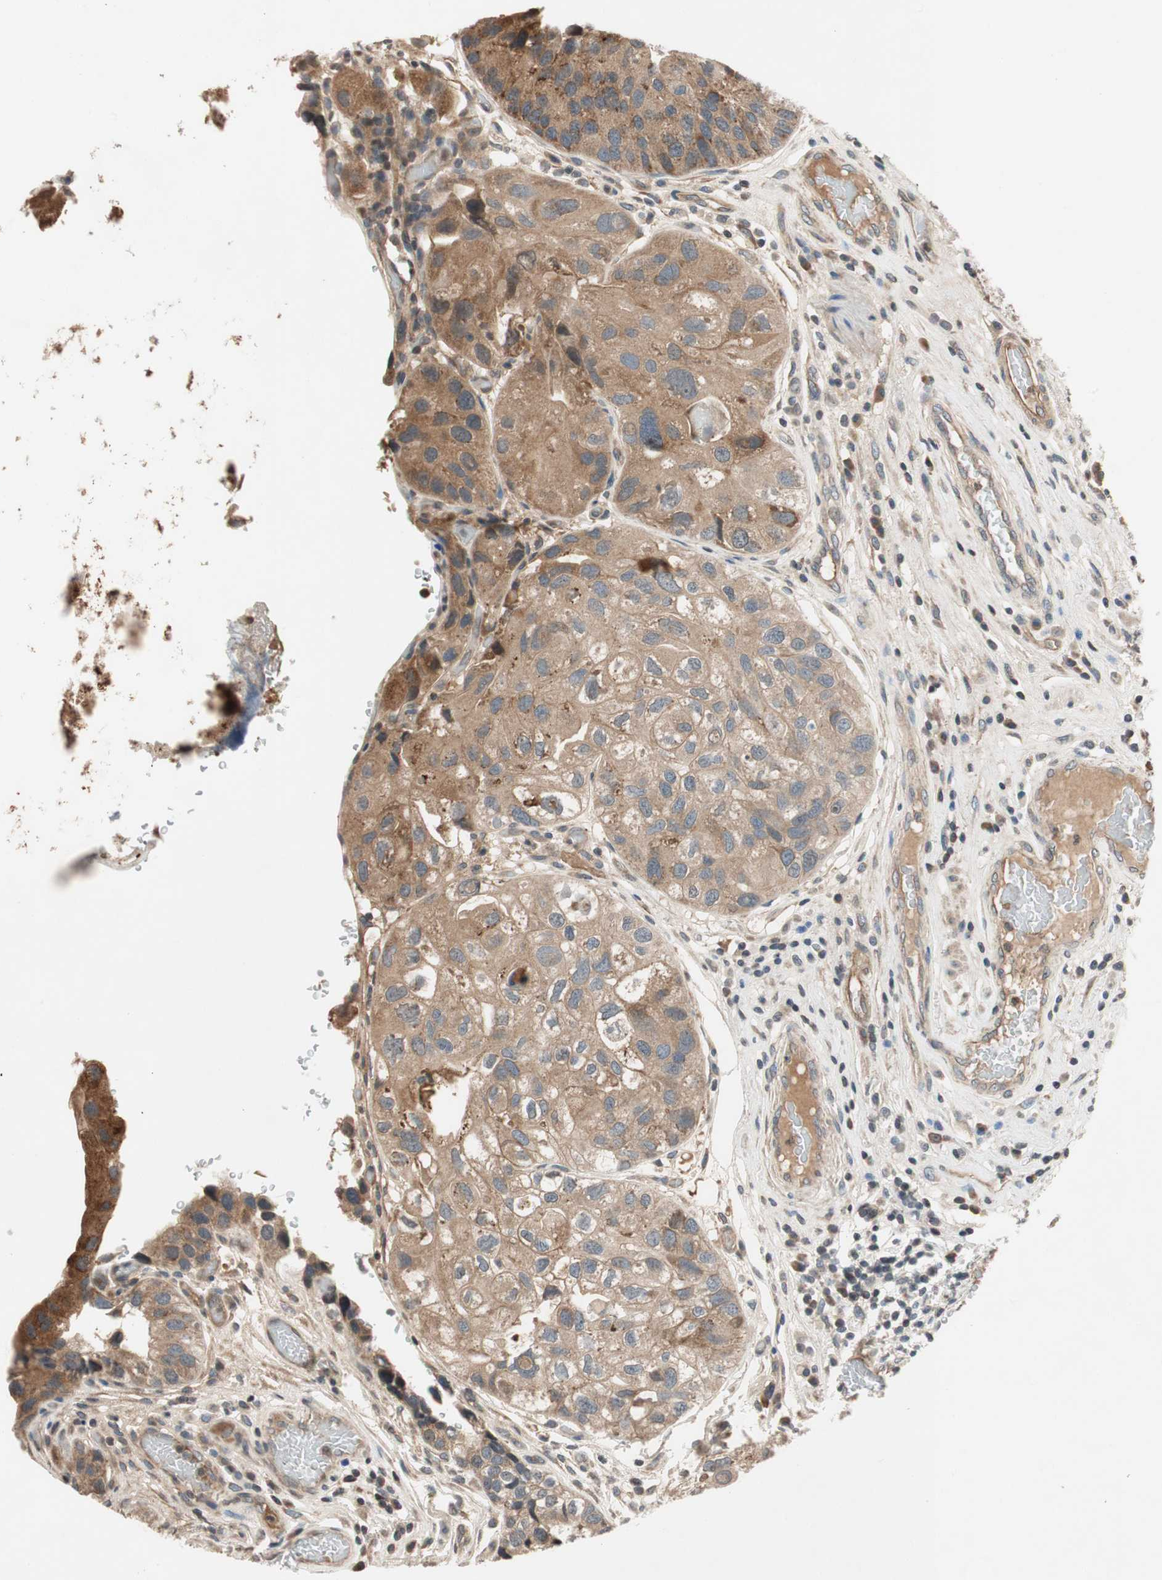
{"staining": {"intensity": "moderate", "quantity": ">75%", "location": "cytoplasmic/membranous"}, "tissue": "urothelial cancer", "cell_type": "Tumor cells", "image_type": "cancer", "snomed": [{"axis": "morphology", "description": "Urothelial carcinoma, High grade"}, {"axis": "topography", "description": "Urinary bladder"}], "caption": "Immunohistochemical staining of urothelial cancer reveals moderate cytoplasmic/membranous protein staining in approximately >75% of tumor cells.", "gene": "GCLM", "patient": {"sex": "female", "age": 64}}